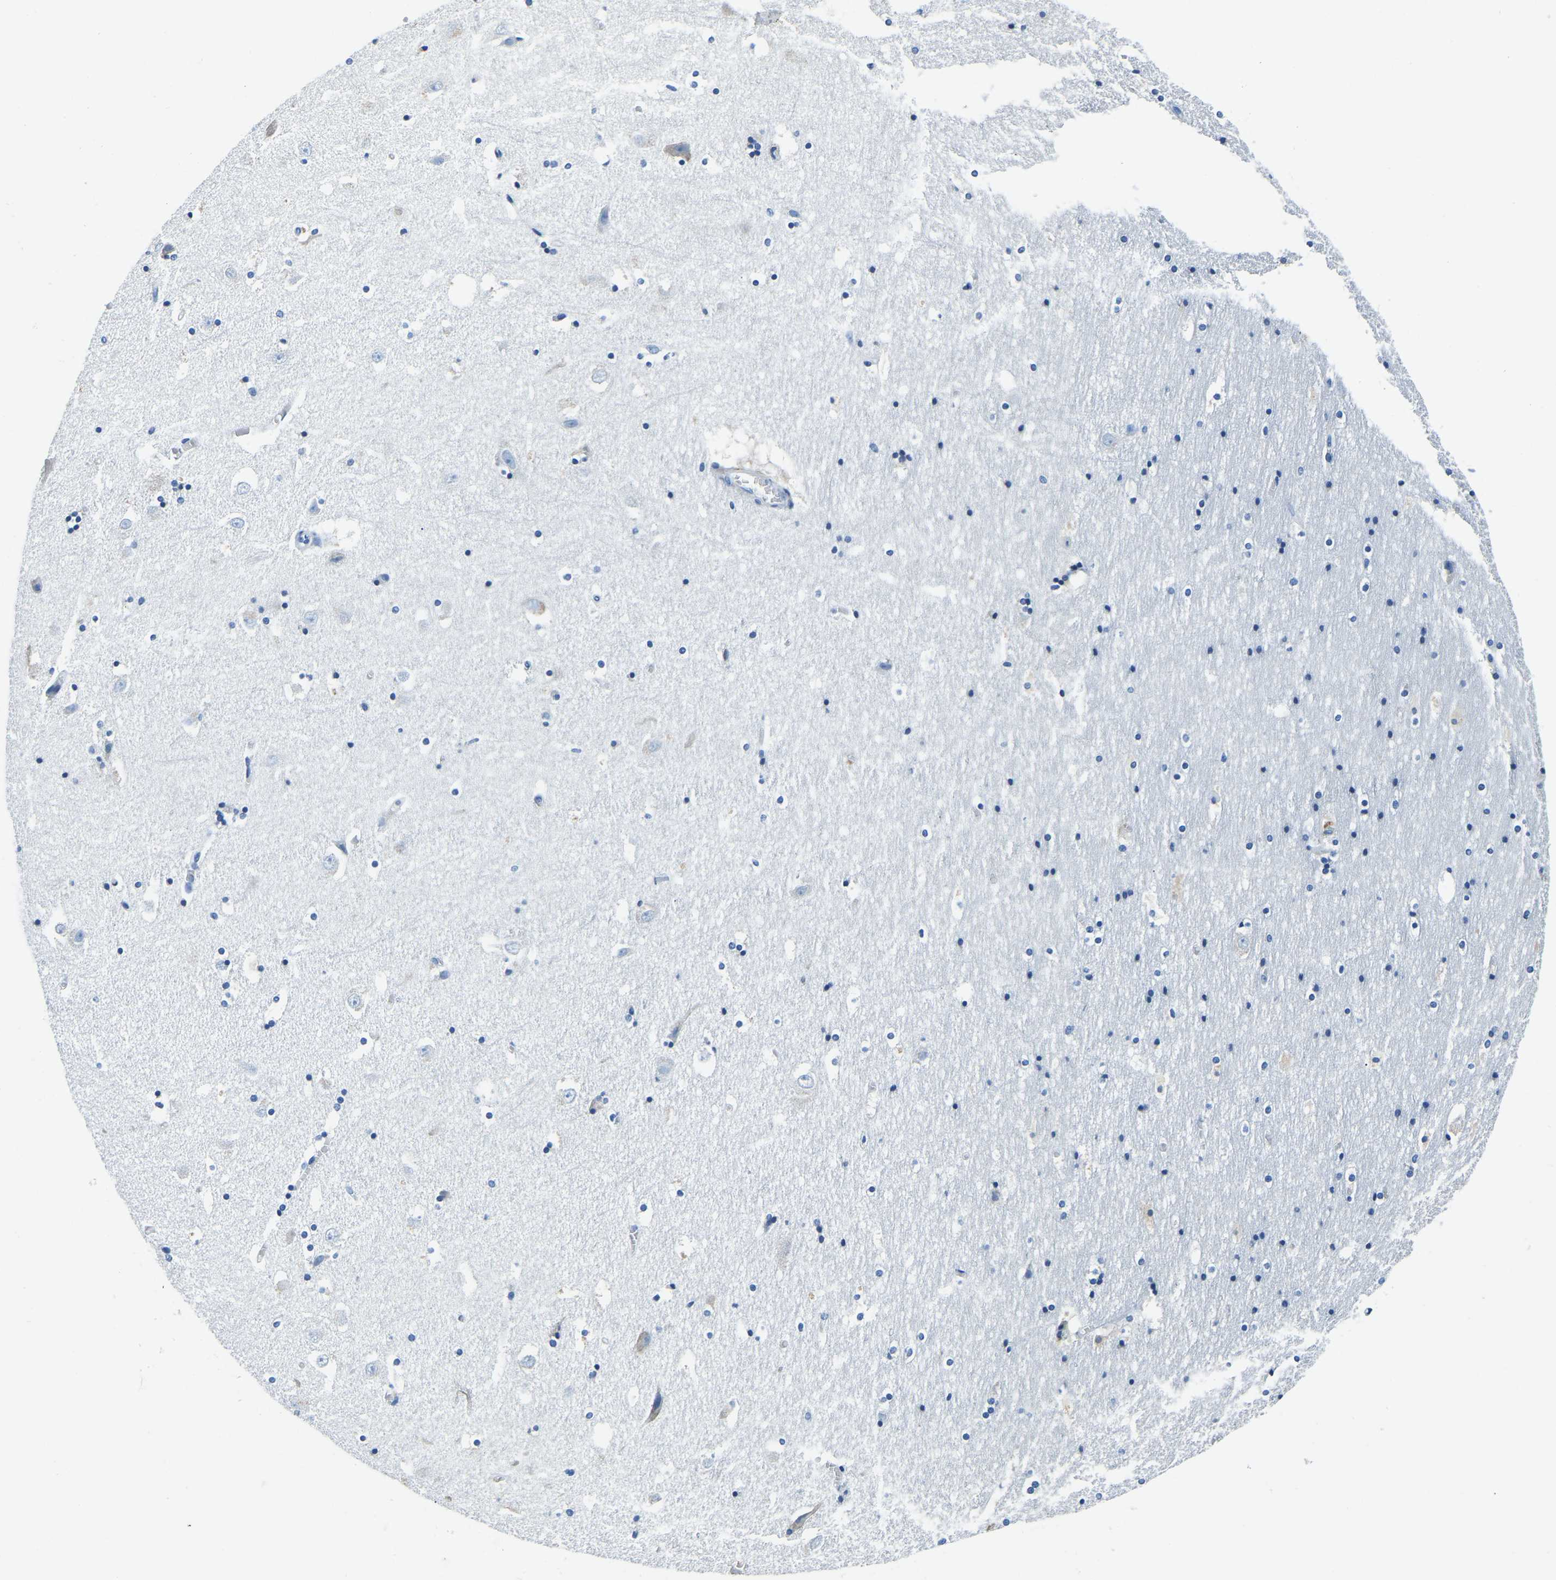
{"staining": {"intensity": "negative", "quantity": "none", "location": "none"}, "tissue": "hippocampus", "cell_type": "Glial cells", "image_type": "normal", "snomed": [{"axis": "morphology", "description": "Normal tissue, NOS"}, {"axis": "topography", "description": "Hippocampus"}], "caption": "The immunohistochemistry image has no significant expression in glial cells of hippocampus. (Brightfield microscopy of DAB IHC at high magnification).", "gene": "ZDHHC13", "patient": {"sex": "male", "age": 45}}